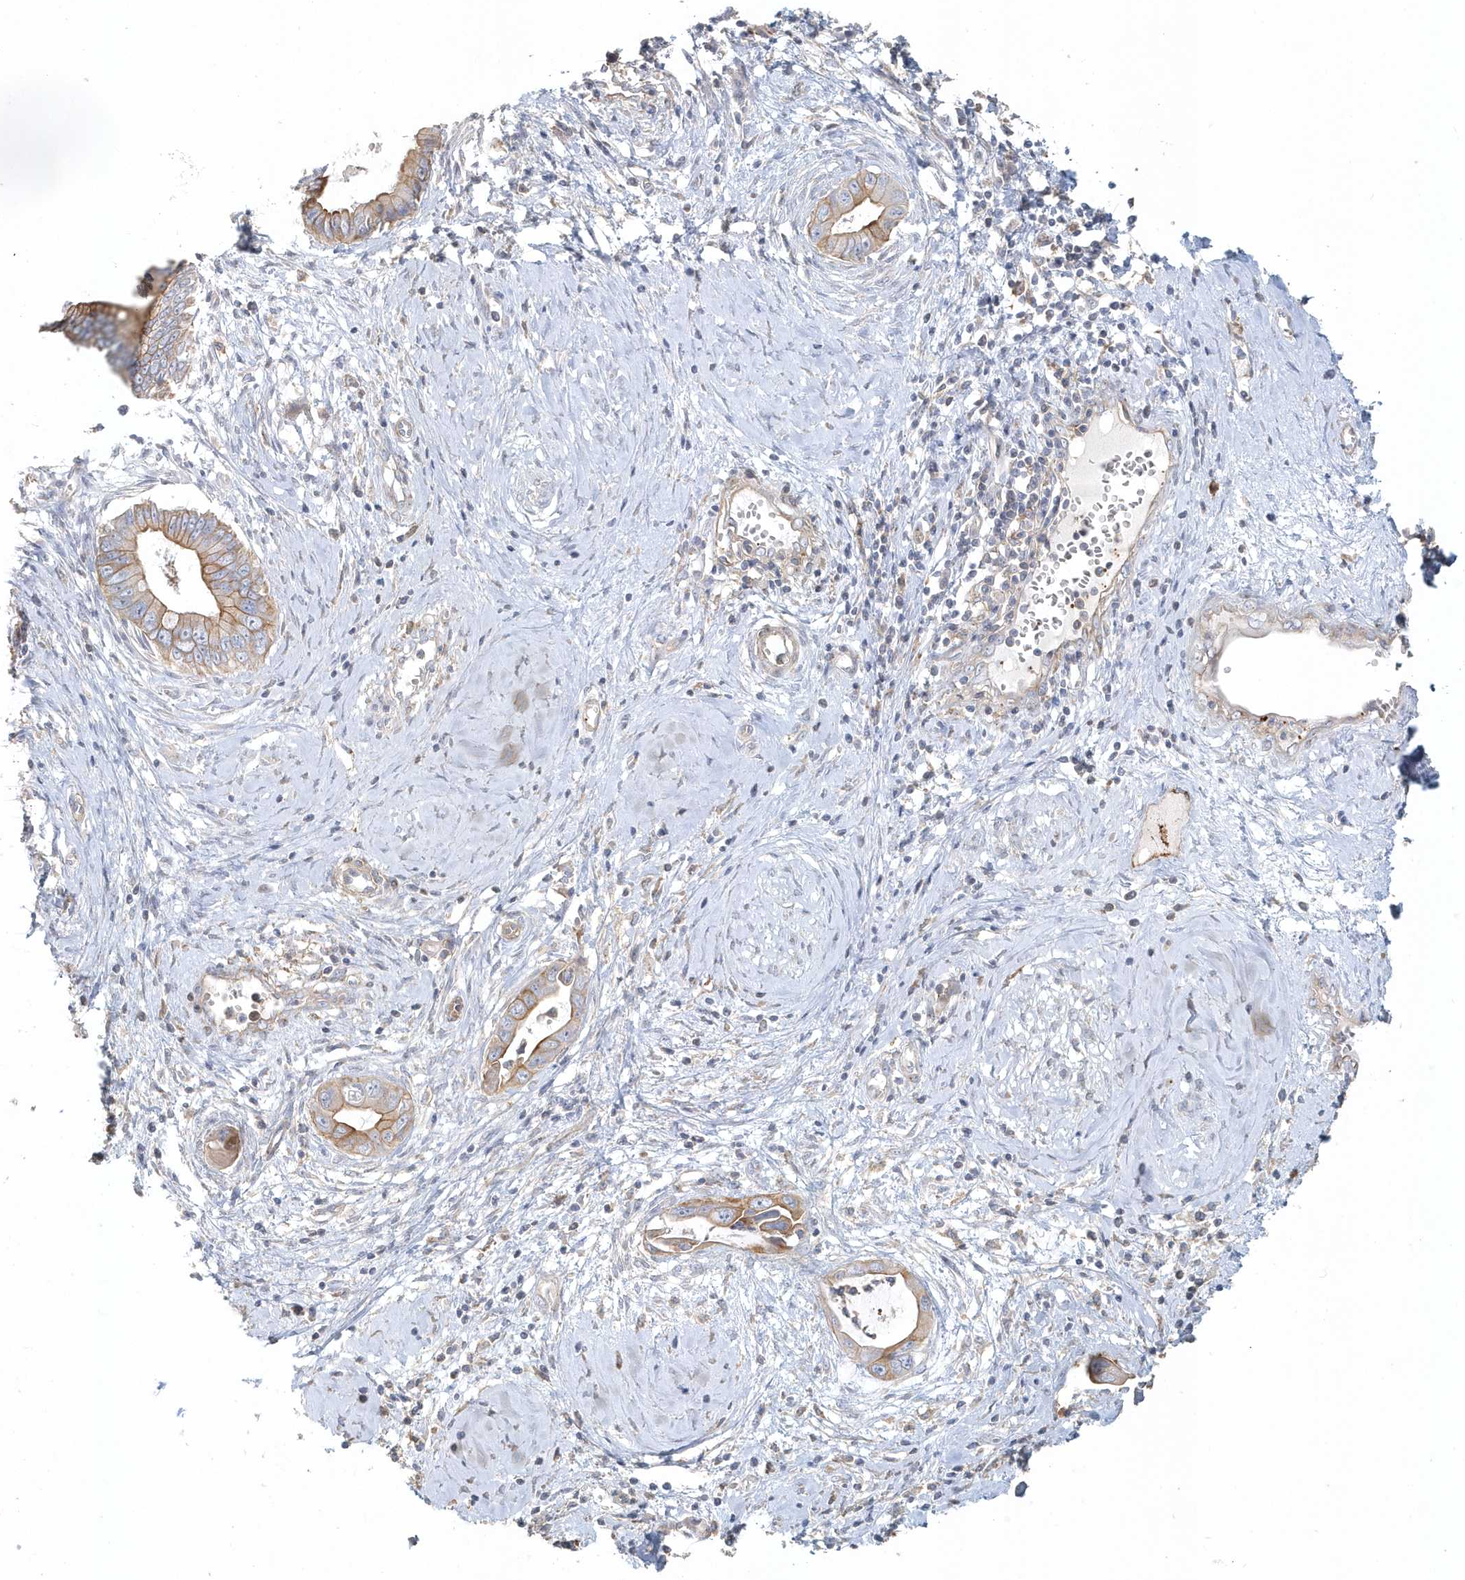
{"staining": {"intensity": "moderate", "quantity": ">75%", "location": "cytoplasmic/membranous"}, "tissue": "cervical cancer", "cell_type": "Tumor cells", "image_type": "cancer", "snomed": [{"axis": "morphology", "description": "Adenocarcinoma, NOS"}, {"axis": "topography", "description": "Cervix"}], "caption": "Protein expression analysis of cervical cancer (adenocarcinoma) displays moderate cytoplasmic/membranous staining in about >75% of tumor cells.", "gene": "MMRN1", "patient": {"sex": "female", "age": 44}}